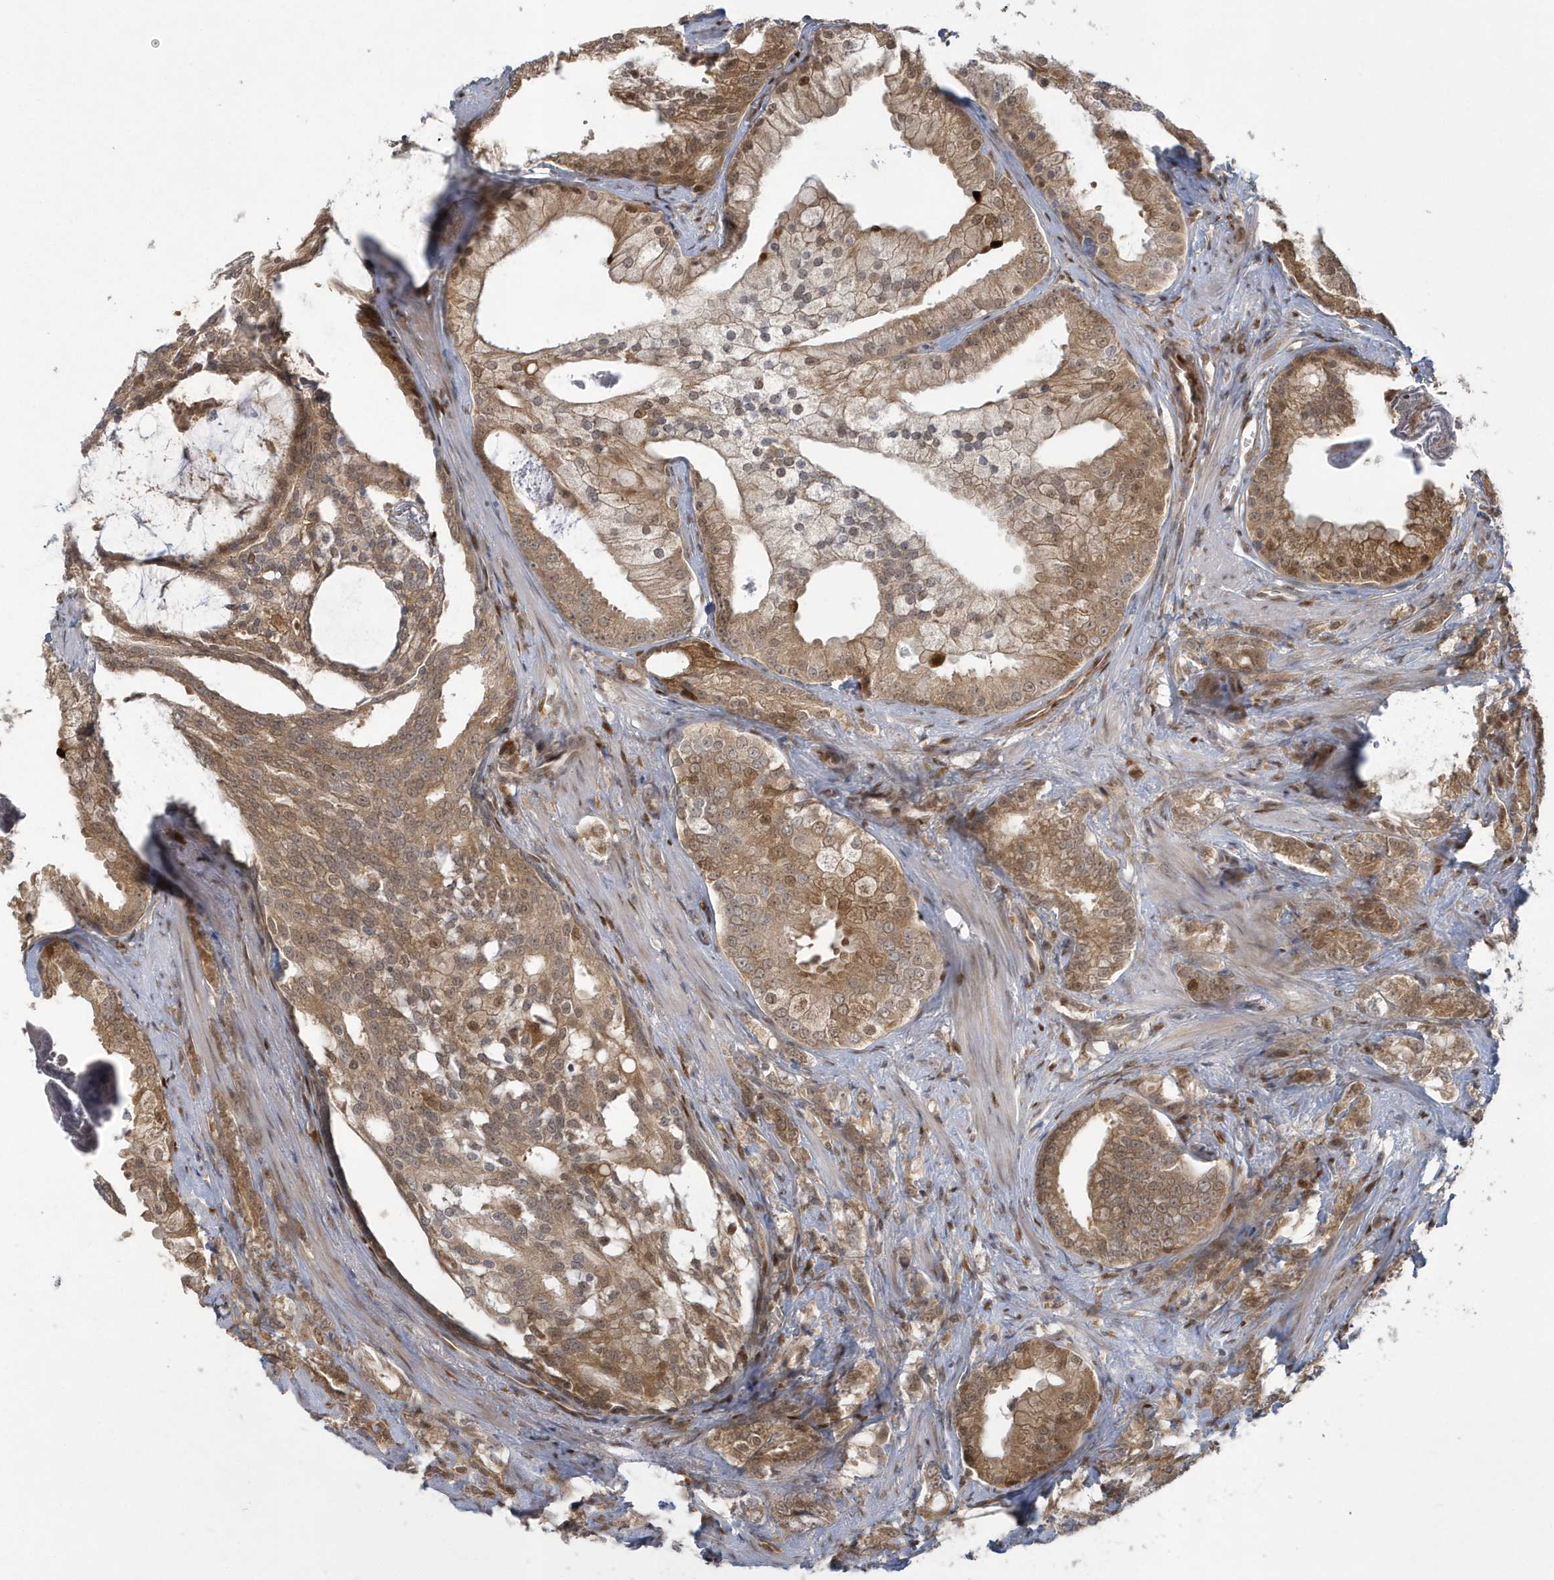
{"staining": {"intensity": "moderate", "quantity": ">75%", "location": "cytoplasmic/membranous,nuclear"}, "tissue": "prostate cancer", "cell_type": "Tumor cells", "image_type": "cancer", "snomed": [{"axis": "morphology", "description": "Adenocarcinoma, Low grade"}, {"axis": "topography", "description": "Prostate"}], "caption": "Tumor cells show moderate cytoplasmic/membranous and nuclear expression in about >75% of cells in prostate cancer.", "gene": "ATG4A", "patient": {"sex": "male", "age": 58}}